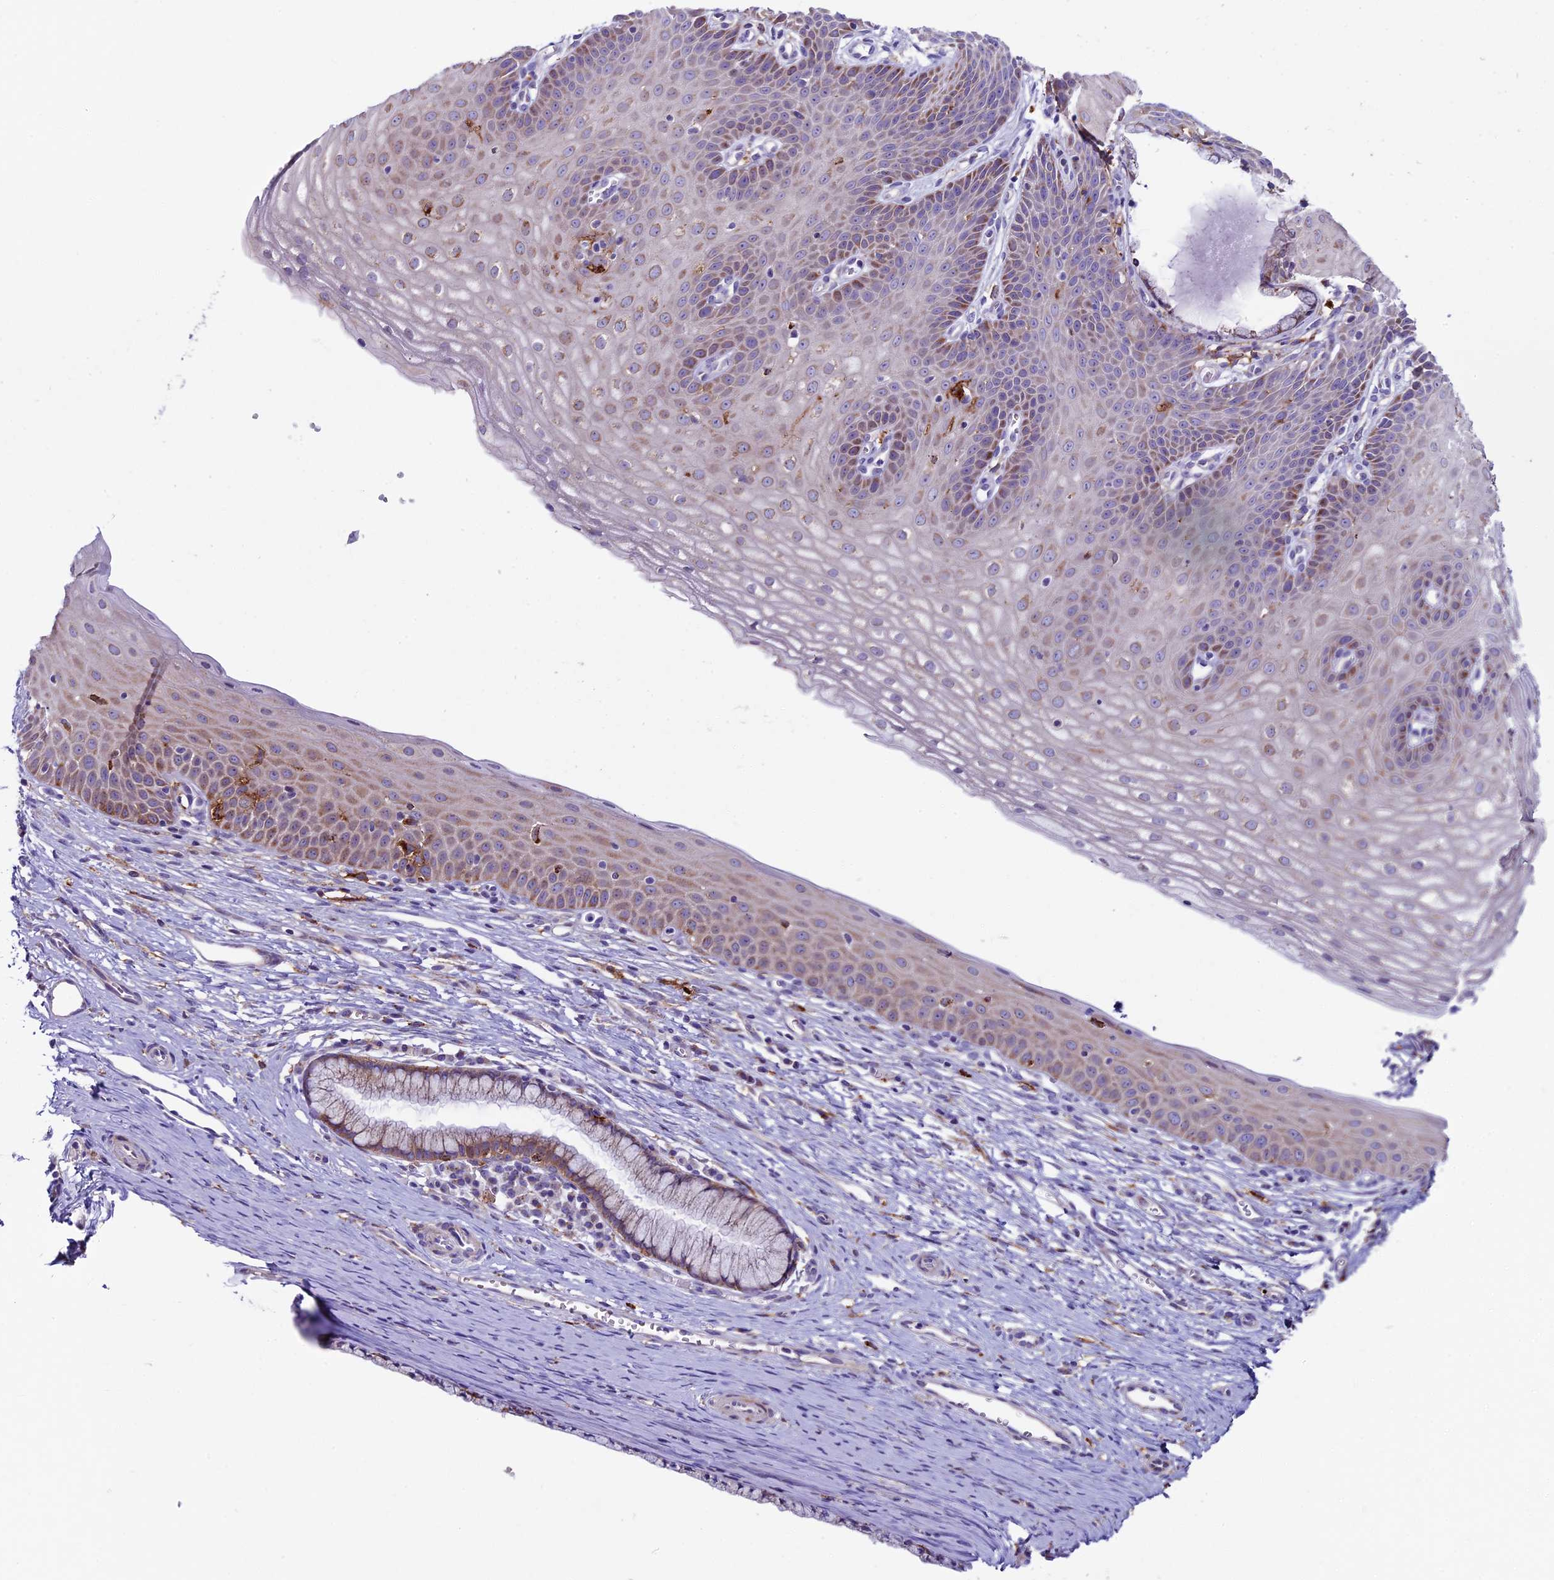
{"staining": {"intensity": "weak", "quantity": "25%-75%", "location": "cytoplasmic/membranous"}, "tissue": "cervix", "cell_type": "Glandular cells", "image_type": "normal", "snomed": [{"axis": "morphology", "description": "Normal tissue, NOS"}, {"axis": "topography", "description": "Cervix"}], "caption": "This histopathology image shows benign cervix stained with immunohistochemistry to label a protein in brown. The cytoplasmic/membranous of glandular cells show weak positivity for the protein. Nuclei are counter-stained blue.", "gene": "IL20RA", "patient": {"sex": "female", "age": 36}}